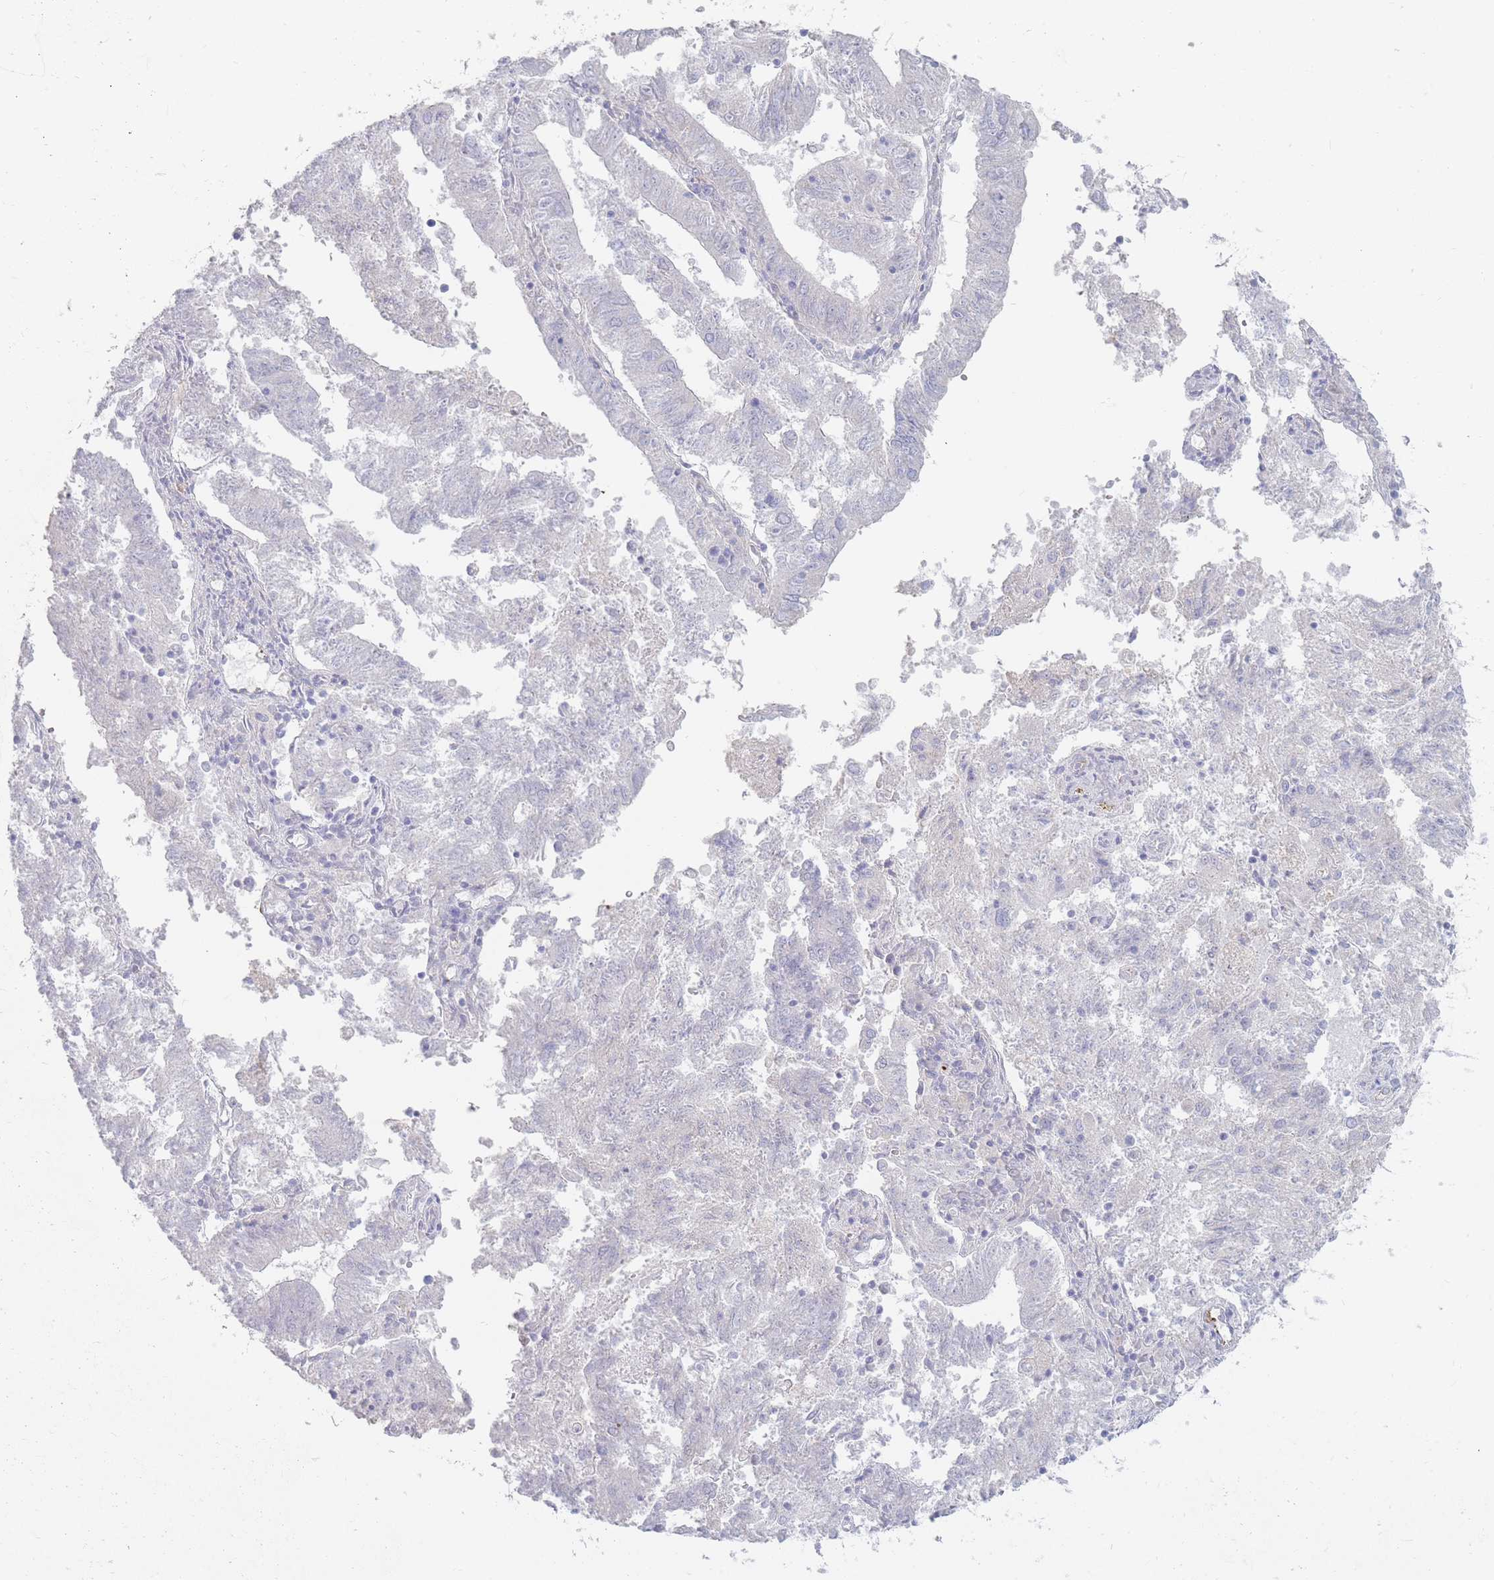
{"staining": {"intensity": "negative", "quantity": "none", "location": "none"}, "tissue": "endometrial cancer", "cell_type": "Tumor cells", "image_type": "cancer", "snomed": [{"axis": "morphology", "description": "Adenocarcinoma, NOS"}, {"axis": "topography", "description": "Endometrium"}], "caption": "Human endometrial cancer (adenocarcinoma) stained for a protein using immunohistochemistry (IHC) reveals no positivity in tumor cells.", "gene": "PRG4", "patient": {"sex": "female", "age": 82}}